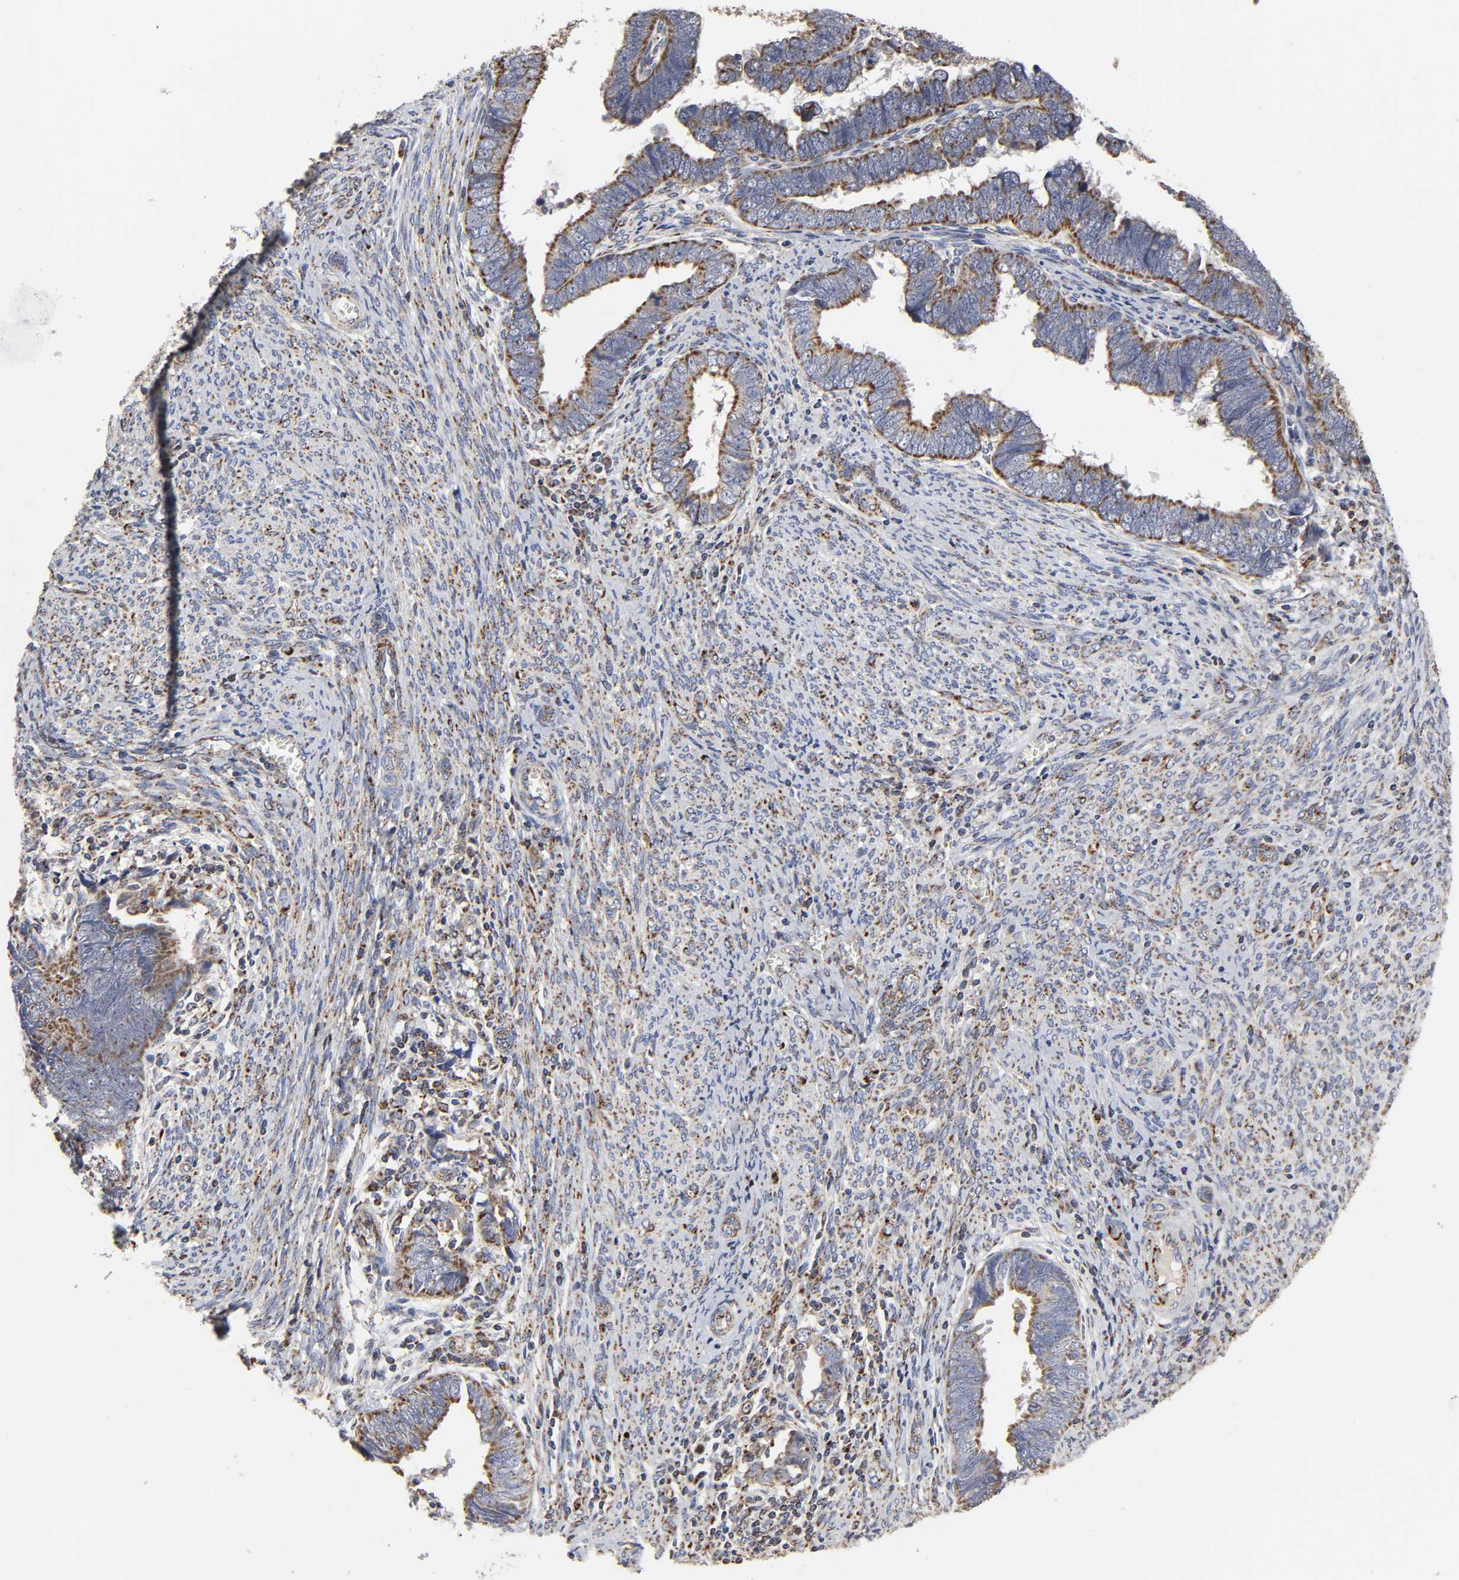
{"staining": {"intensity": "moderate", "quantity": ">75%", "location": "cytoplasmic/membranous"}, "tissue": "endometrial cancer", "cell_type": "Tumor cells", "image_type": "cancer", "snomed": [{"axis": "morphology", "description": "Adenocarcinoma, NOS"}, {"axis": "topography", "description": "Endometrium"}], "caption": "Endometrial adenocarcinoma was stained to show a protein in brown. There is medium levels of moderate cytoplasmic/membranous positivity in about >75% of tumor cells. (DAB IHC with brightfield microscopy, high magnification).", "gene": "COX6B1", "patient": {"sex": "female", "age": 75}}